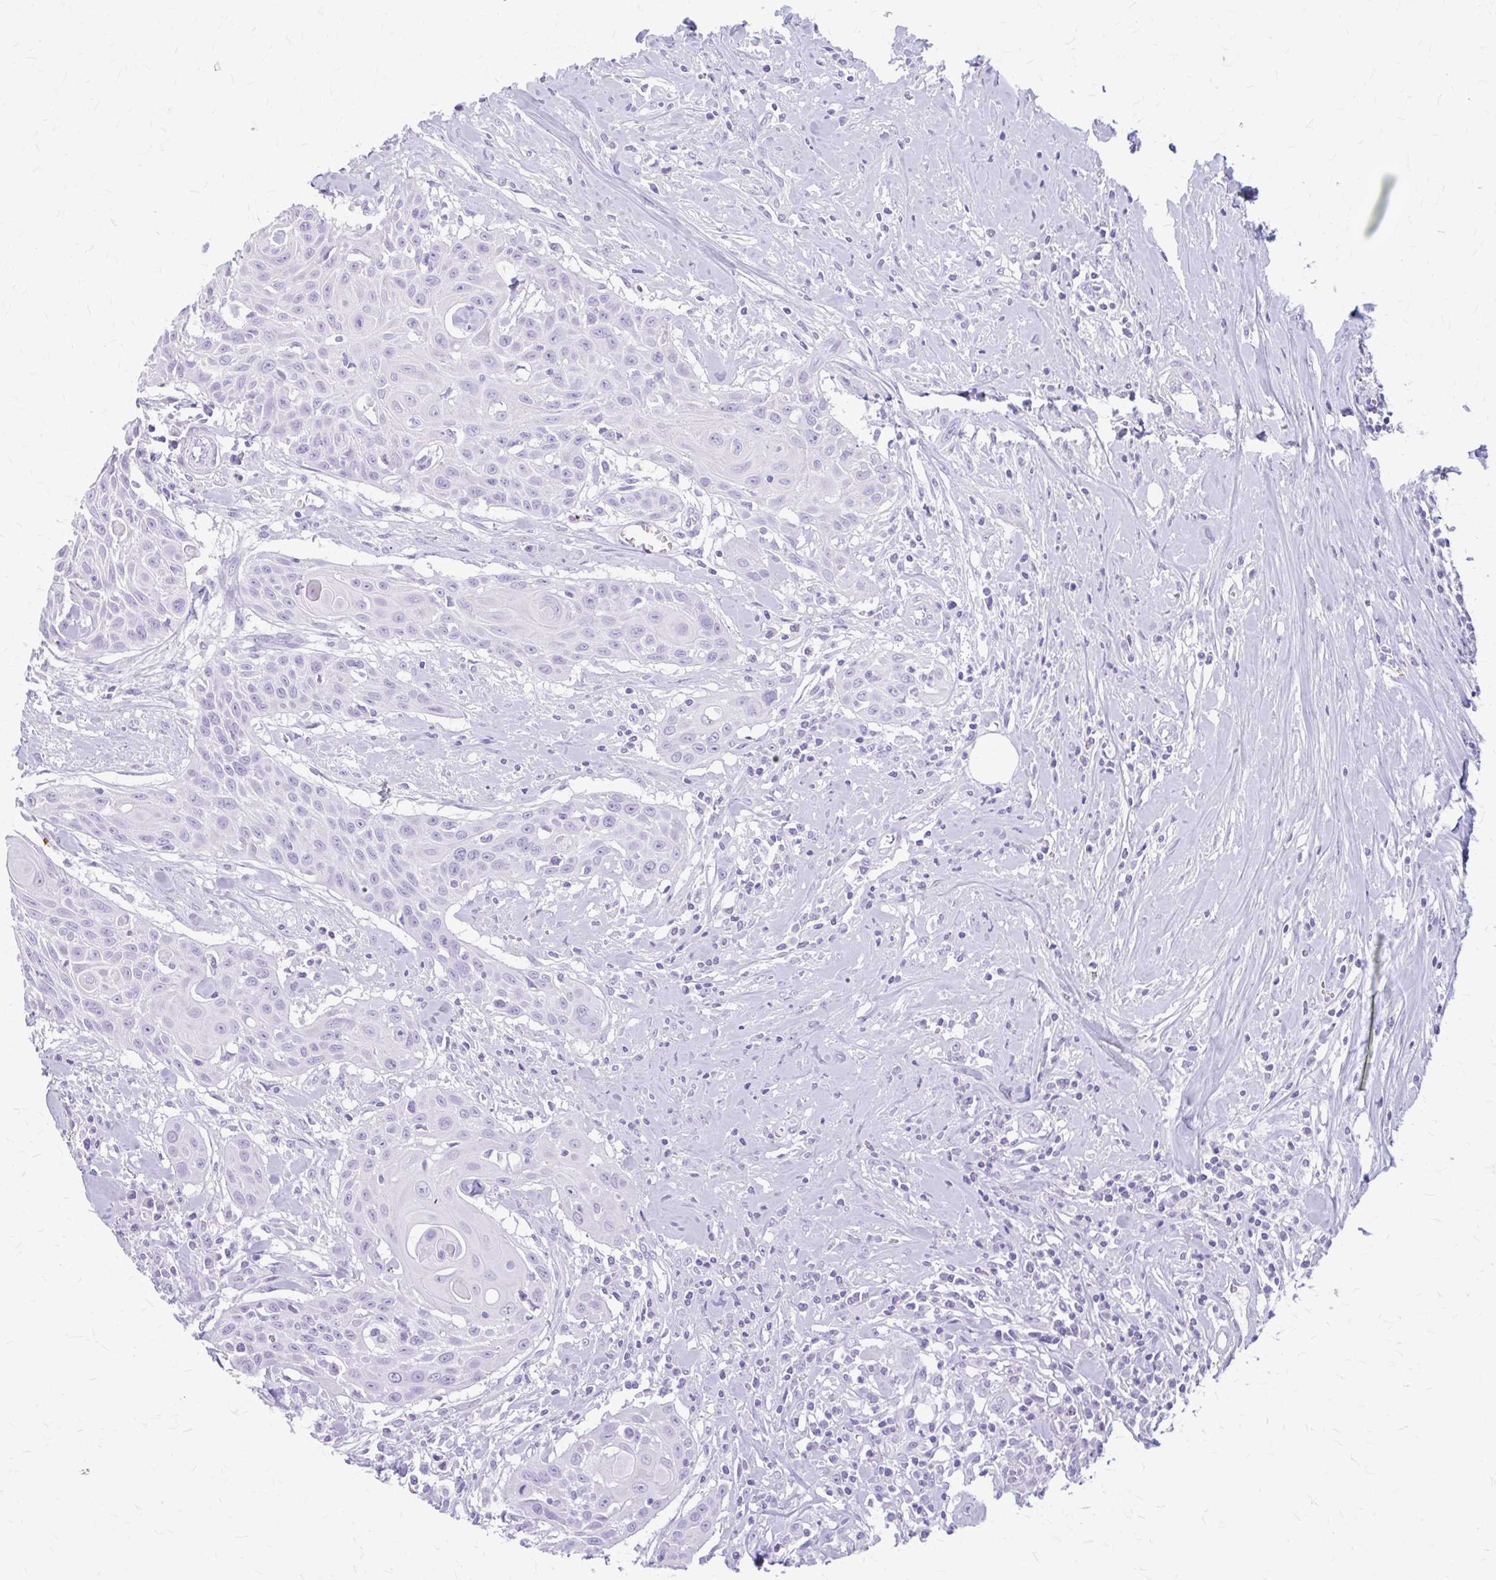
{"staining": {"intensity": "negative", "quantity": "none", "location": "none"}, "tissue": "head and neck cancer", "cell_type": "Tumor cells", "image_type": "cancer", "snomed": [{"axis": "morphology", "description": "Squamous cell carcinoma, NOS"}, {"axis": "topography", "description": "Lymph node"}, {"axis": "topography", "description": "Salivary gland"}, {"axis": "topography", "description": "Head-Neck"}], "caption": "Immunohistochemical staining of head and neck cancer reveals no significant staining in tumor cells. (Brightfield microscopy of DAB immunohistochemistry at high magnification).", "gene": "KLHDC7A", "patient": {"sex": "female", "age": 74}}